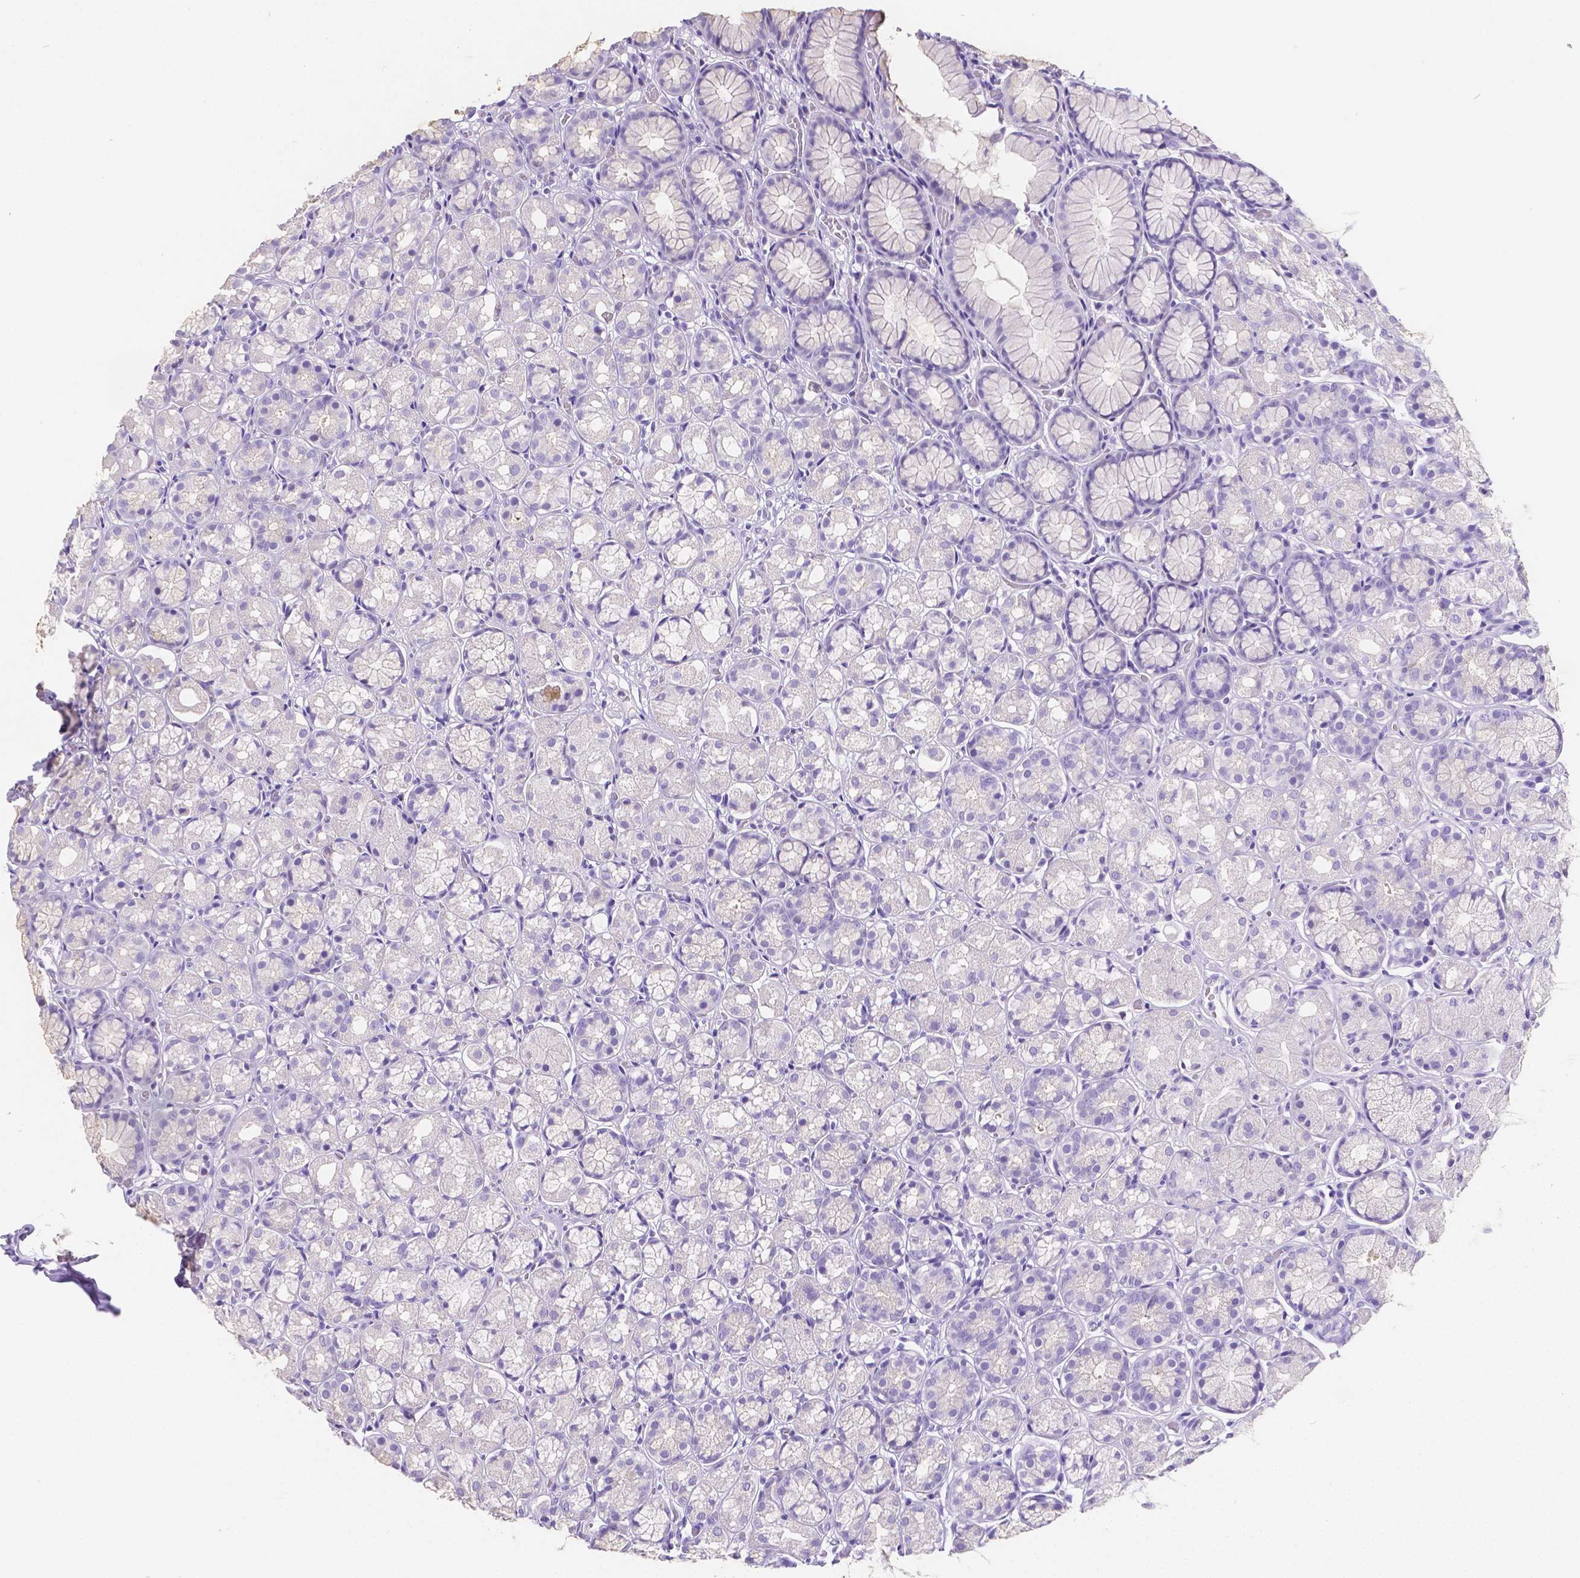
{"staining": {"intensity": "negative", "quantity": "none", "location": "none"}, "tissue": "stomach", "cell_type": "Glandular cells", "image_type": "normal", "snomed": [{"axis": "morphology", "description": "Normal tissue, NOS"}, {"axis": "topography", "description": "Stomach"}], "caption": "High power microscopy micrograph of an immunohistochemistry micrograph of normal stomach, revealing no significant staining in glandular cells. The staining was performed using DAB to visualize the protein expression in brown, while the nuclei were stained in blue with hematoxylin (Magnification: 20x).", "gene": "SATB2", "patient": {"sex": "male", "age": 70}}